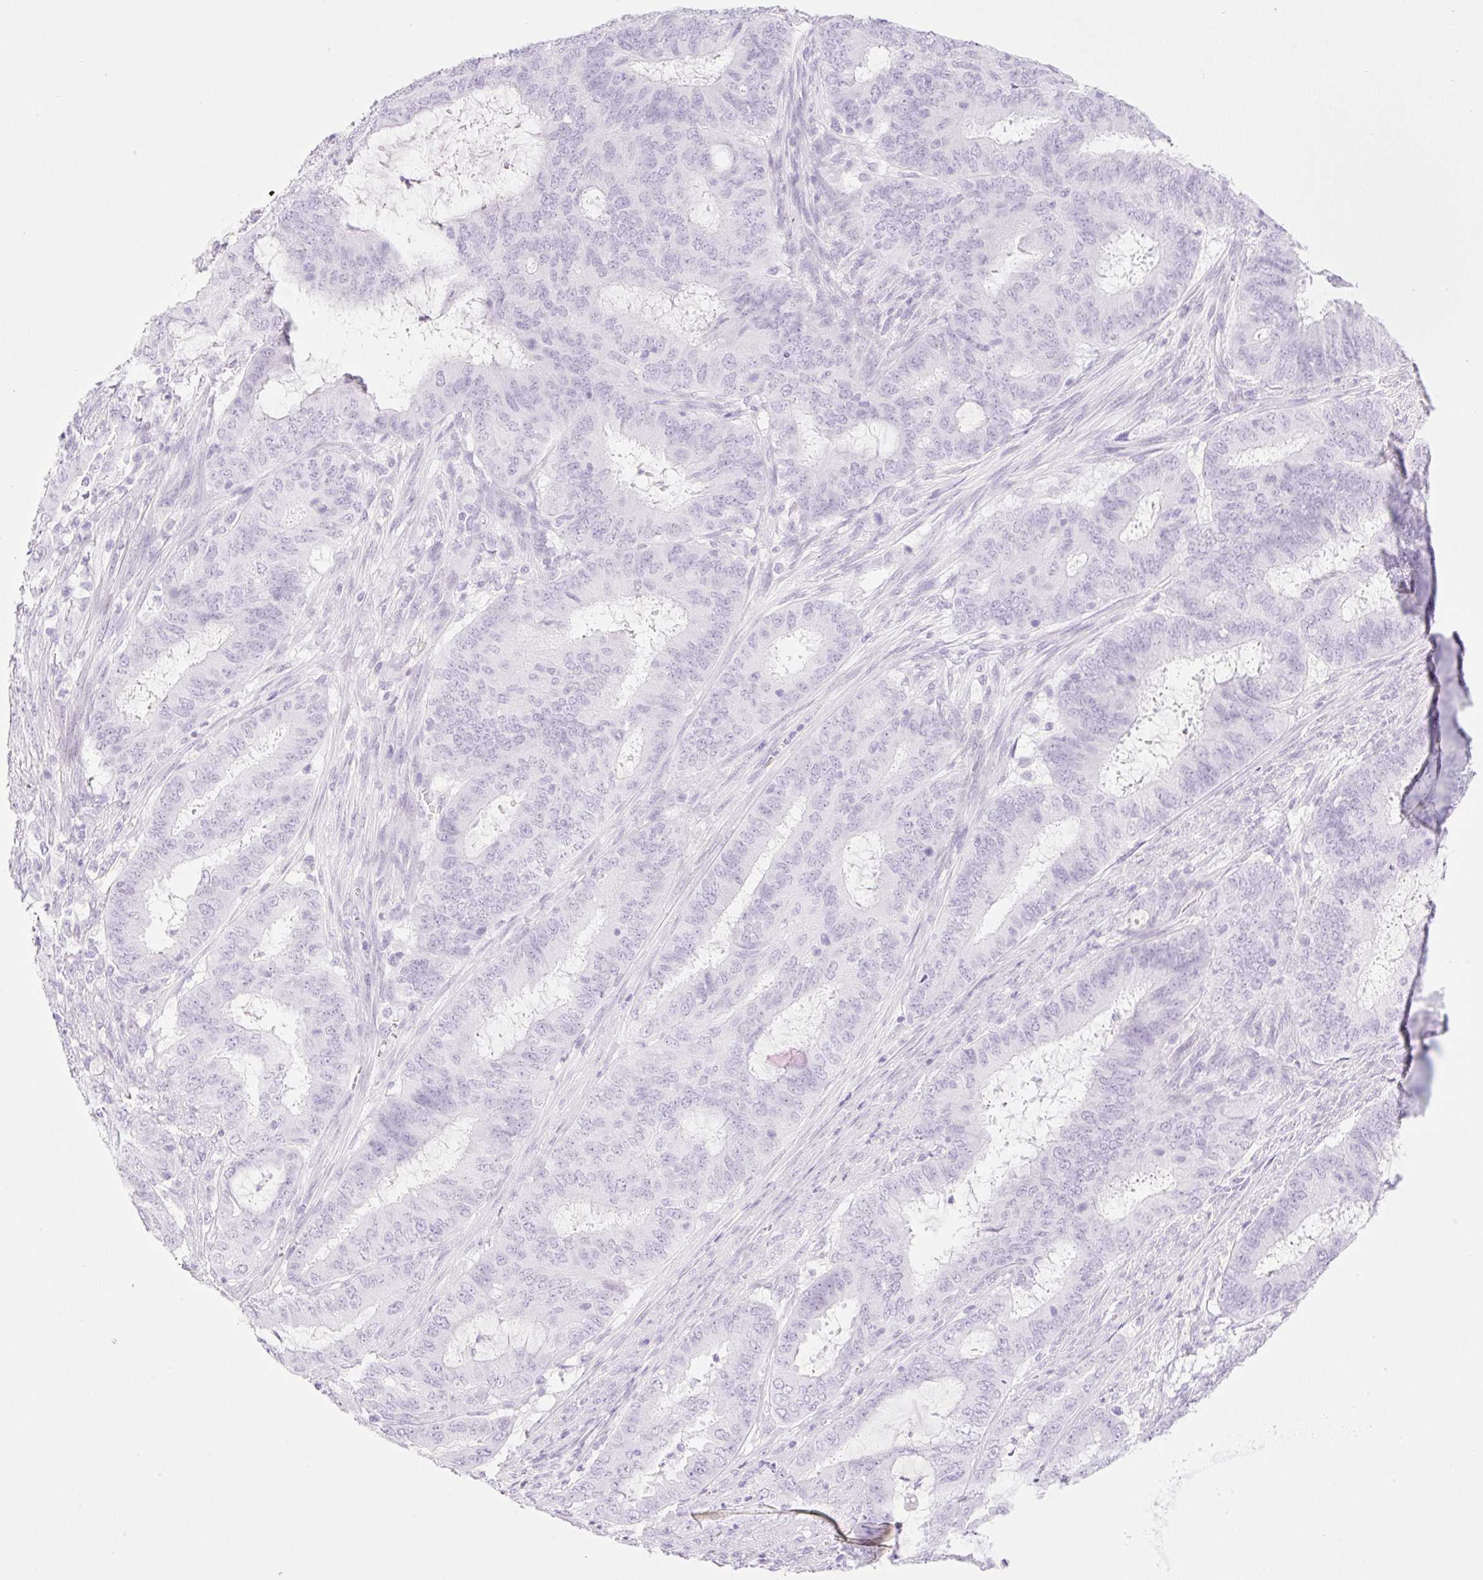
{"staining": {"intensity": "negative", "quantity": "none", "location": "none"}, "tissue": "endometrial cancer", "cell_type": "Tumor cells", "image_type": "cancer", "snomed": [{"axis": "morphology", "description": "Adenocarcinoma, NOS"}, {"axis": "topography", "description": "Endometrium"}], "caption": "An IHC image of endometrial adenocarcinoma is shown. There is no staining in tumor cells of endometrial adenocarcinoma. (Stains: DAB immunohistochemistry with hematoxylin counter stain, Microscopy: brightfield microscopy at high magnification).", "gene": "SPRR4", "patient": {"sex": "female", "age": 51}}